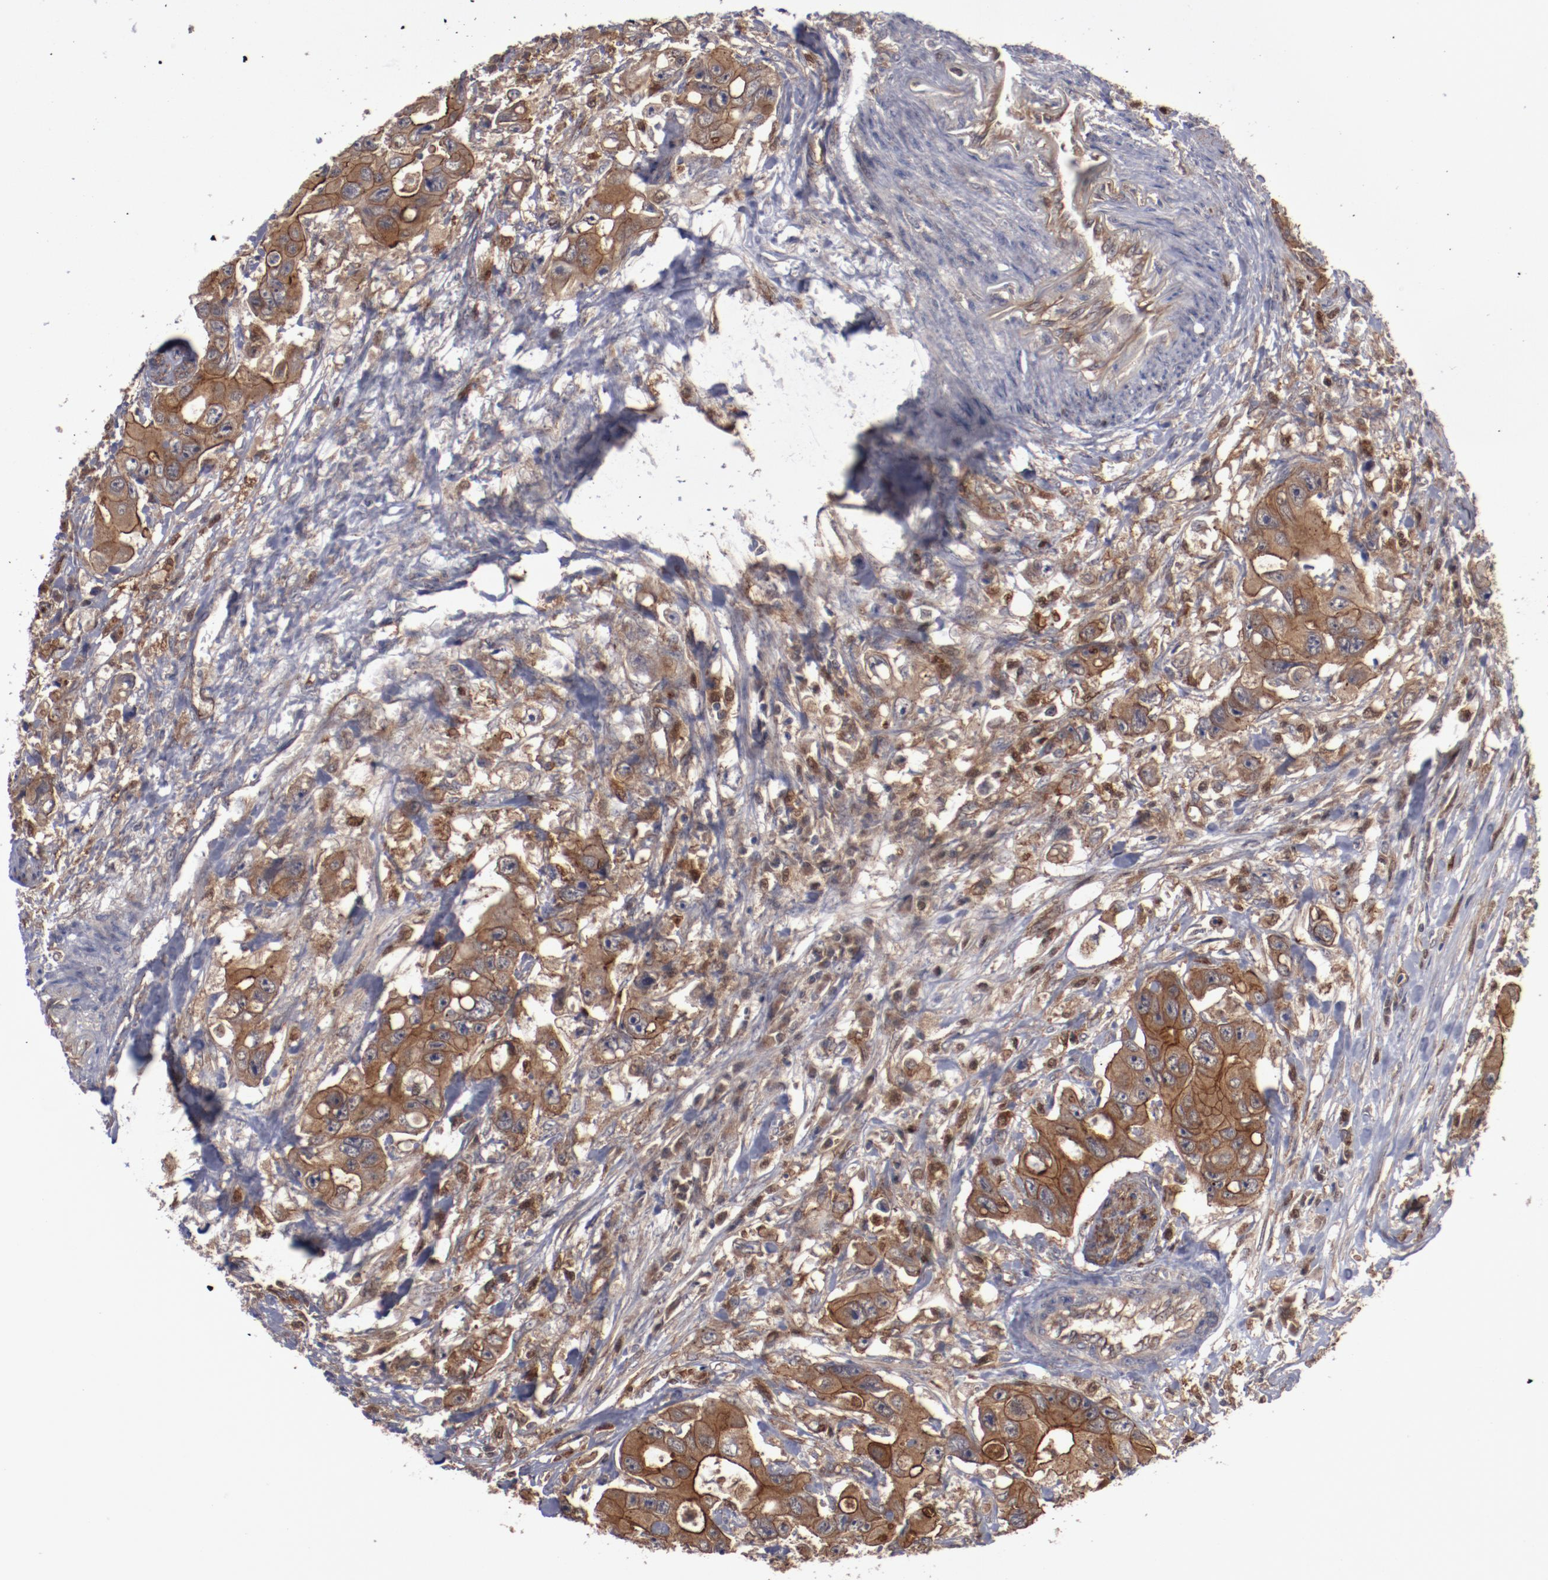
{"staining": {"intensity": "moderate", "quantity": ">75%", "location": "cytoplasmic/membranous"}, "tissue": "colorectal cancer", "cell_type": "Tumor cells", "image_type": "cancer", "snomed": [{"axis": "morphology", "description": "Adenocarcinoma, NOS"}, {"axis": "topography", "description": "Colon"}], "caption": "This is an image of immunohistochemistry staining of colorectal adenocarcinoma, which shows moderate staining in the cytoplasmic/membranous of tumor cells.", "gene": "DNAAF2", "patient": {"sex": "female", "age": 46}}